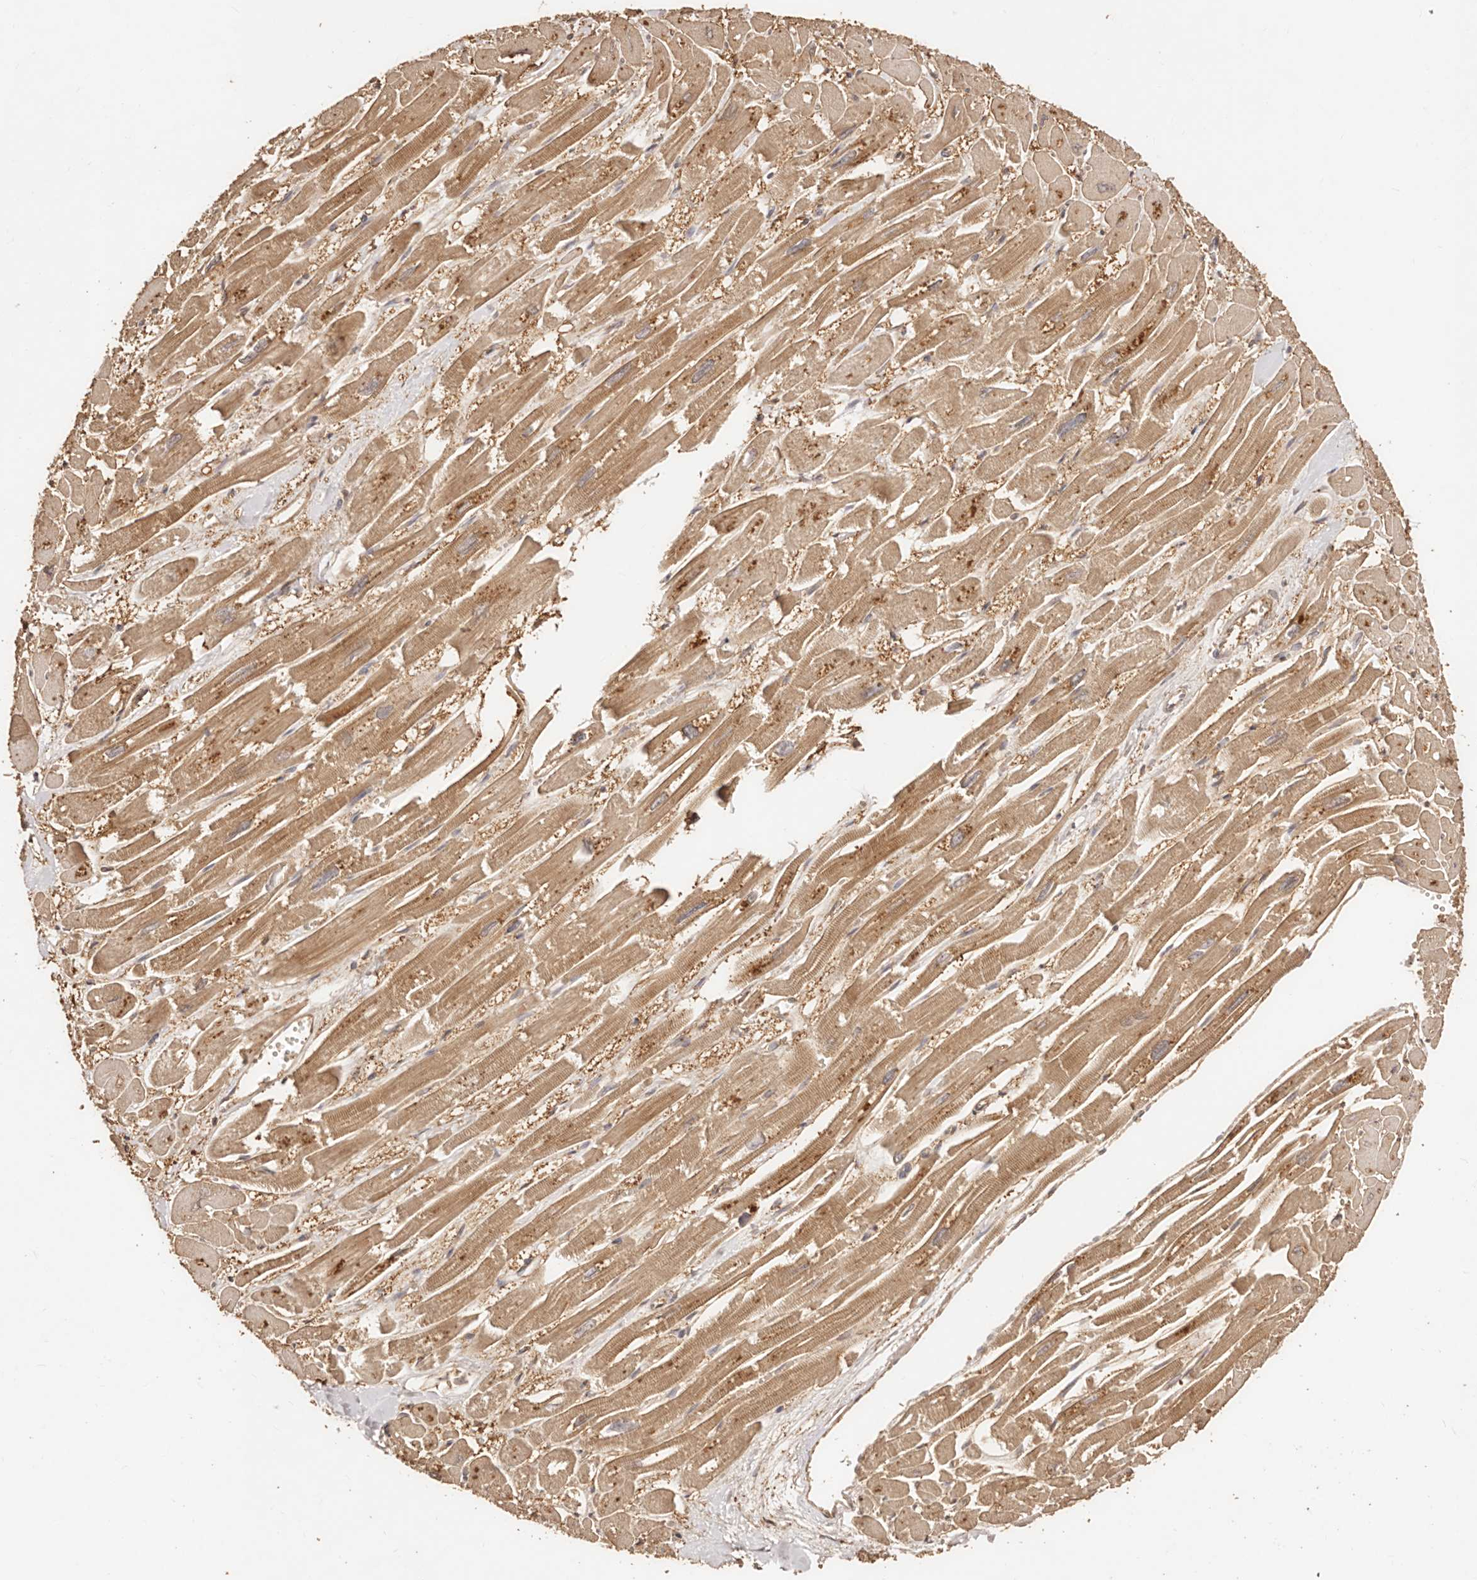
{"staining": {"intensity": "moderate", "quantity": ">75%", "location": "cytoplasmic/membranous"}, "tissue": "heart muscle", "cell_type": "Cardiomyocytes", "image_type": "normal", "snomed": [{"axis": "morphology", "description": "Normal tissue, NOS"}, {"axis": "topography", "description": "Heart"}], "caption": "A high-resolution image shows immunohistochemistry (IHC) staining of unremarkable heart muscle, which exhibits moderate cytoplasmic/membranous positivity in about >75% of cardiomyocytes.", "gene": "CCL14", "patient": {"sex": "male", "age": 54}}